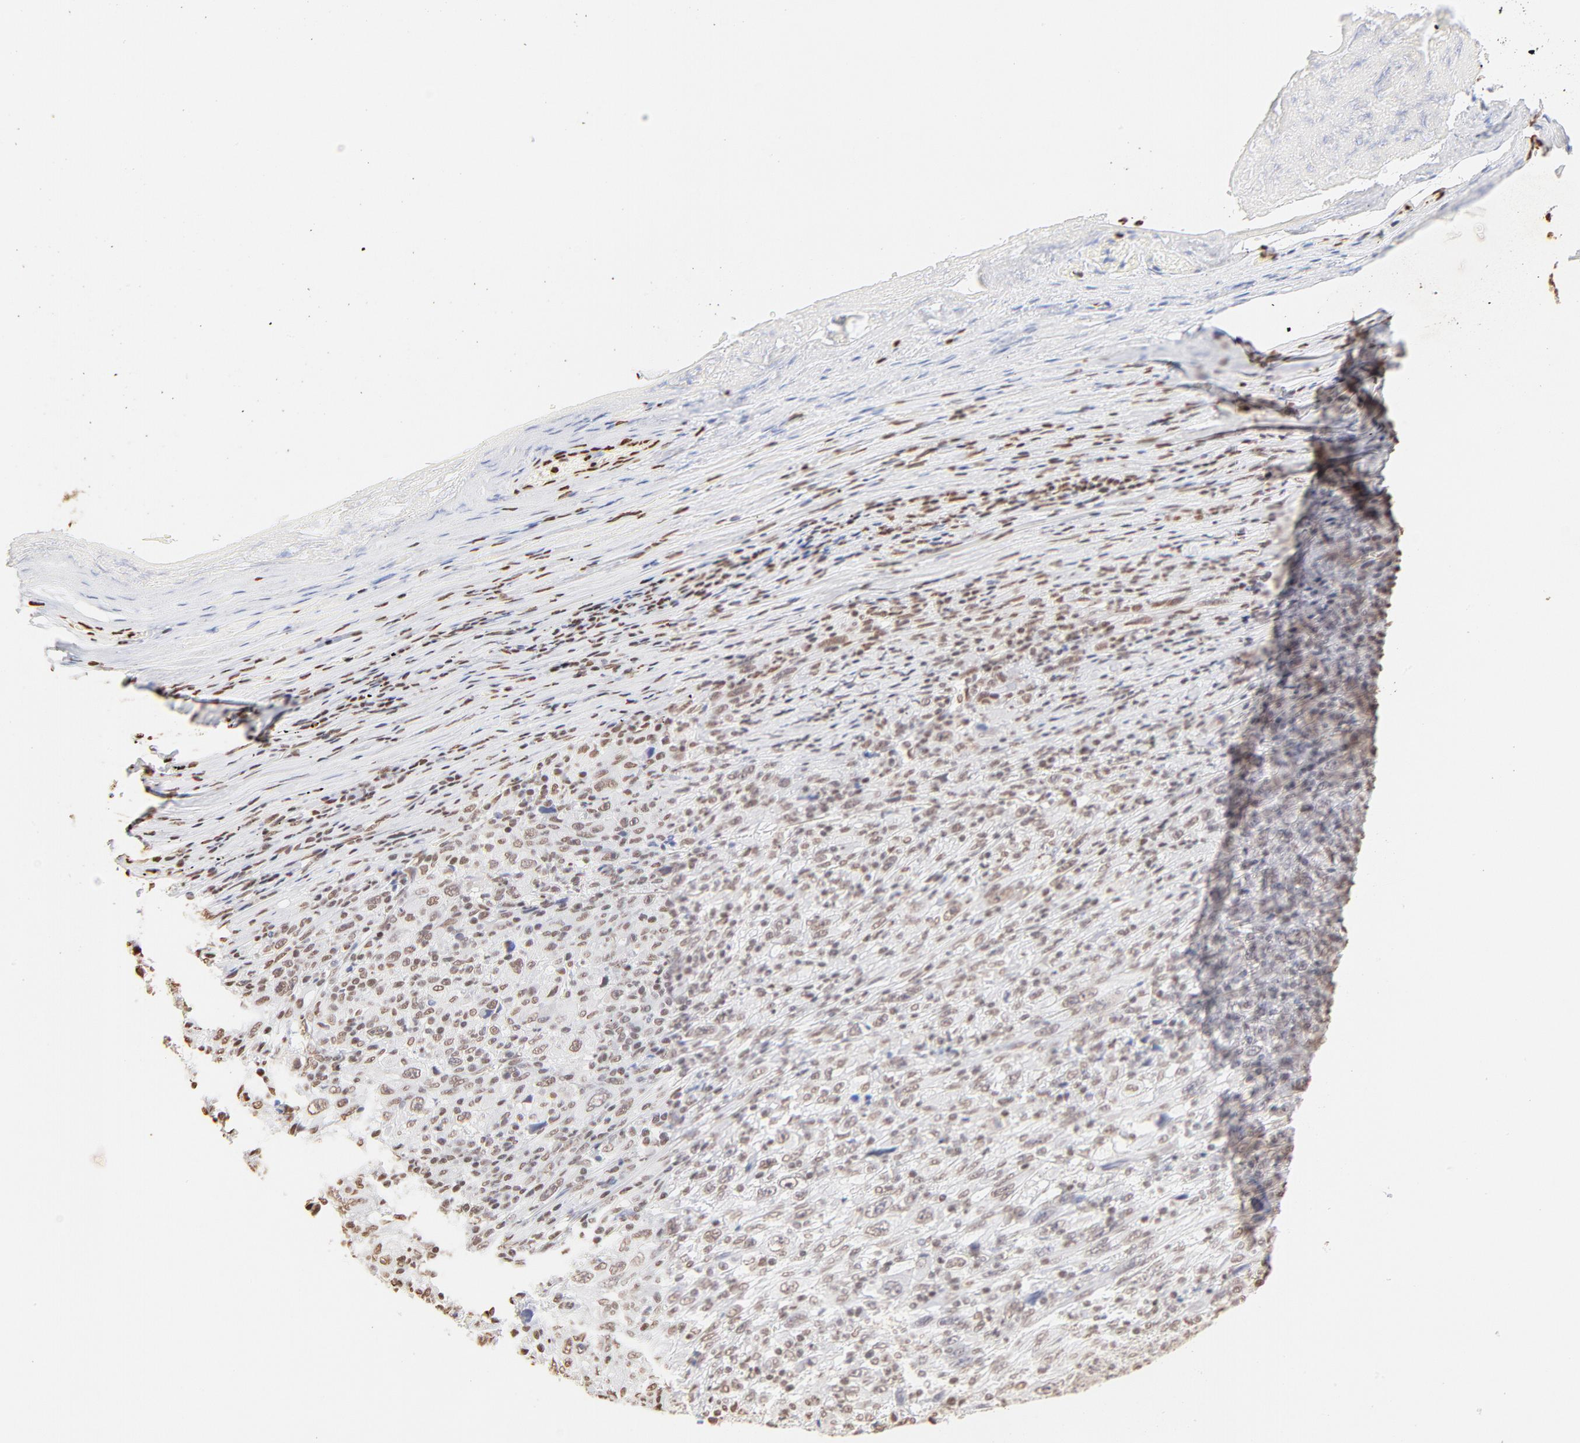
{"staining": {"intensity": "weak", "quantity": "<25%", "location": "nuclear"}, "tissue": "melanoma", "cell_type": "Tumor cells", "image_type": "cancer", "snomed": [{"axis": "morphology", "description": "Malignant melanoma, Metastatic site"}, {"axis": "topography", "description": "Skin"}], "caption": "A high-resolution histopathology image shows IHC staining of melanoma, which shows no significant positivity in tumor cells.", "gene": "ZNF540", "patient": {"sex": "female", "age": 56}}